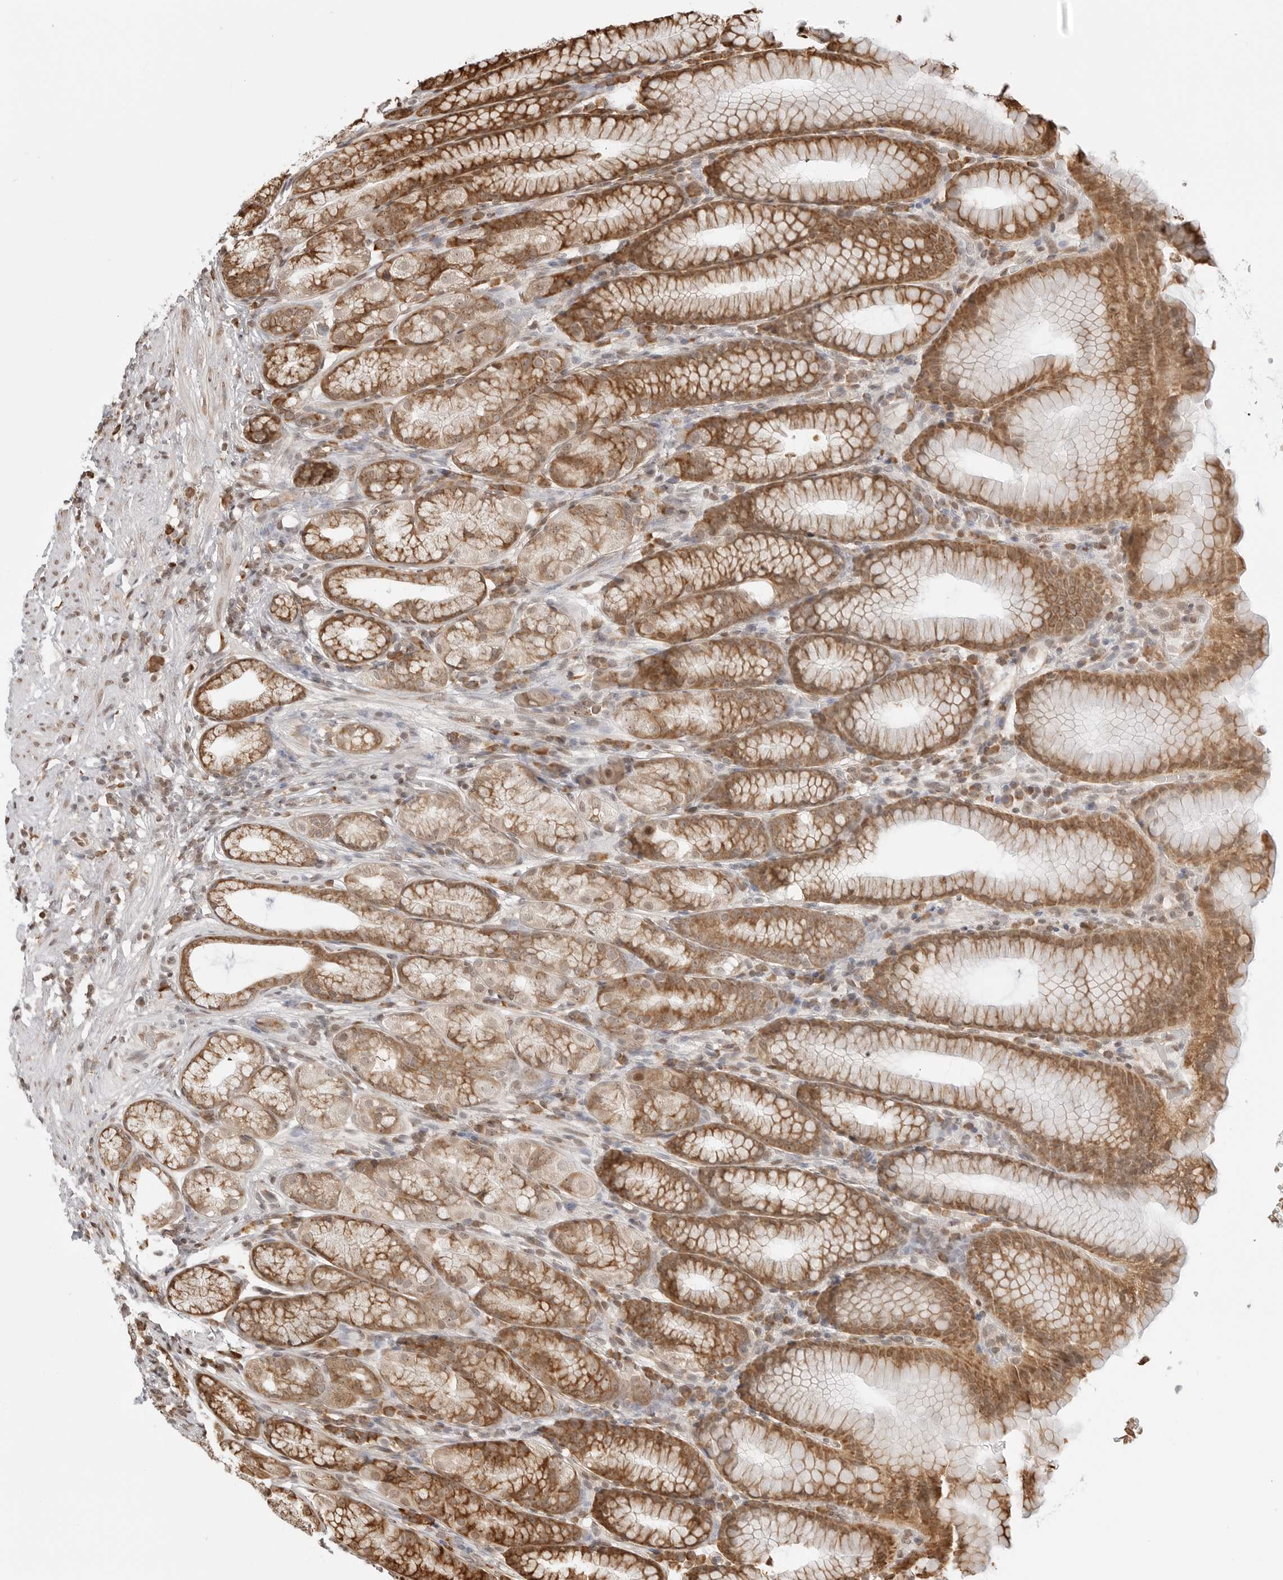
{"staining": {"intensity": "moderate", "quantity": ">75%", "location": "cytoplasmic/membranous,nuclear"}, "tissue": "stomach", "cell_type": "Glandular cells", "image_type": "normal", "snomed": [{"axis": "morphology", "description": "Normal tissue, NOS"}, {"axis": "topography", "description": "Stomach"}], "caption": "Immunohistochemical staining of unremarkable stomach displays medium levels of moderate cytoplasmic/membranous,nuclear expression in about >75% of glandular cells. (IHC, brightfield microscopy, high magnification).", "gene": "FKBP14", "patient": {"sex": "male", "age": 42}}